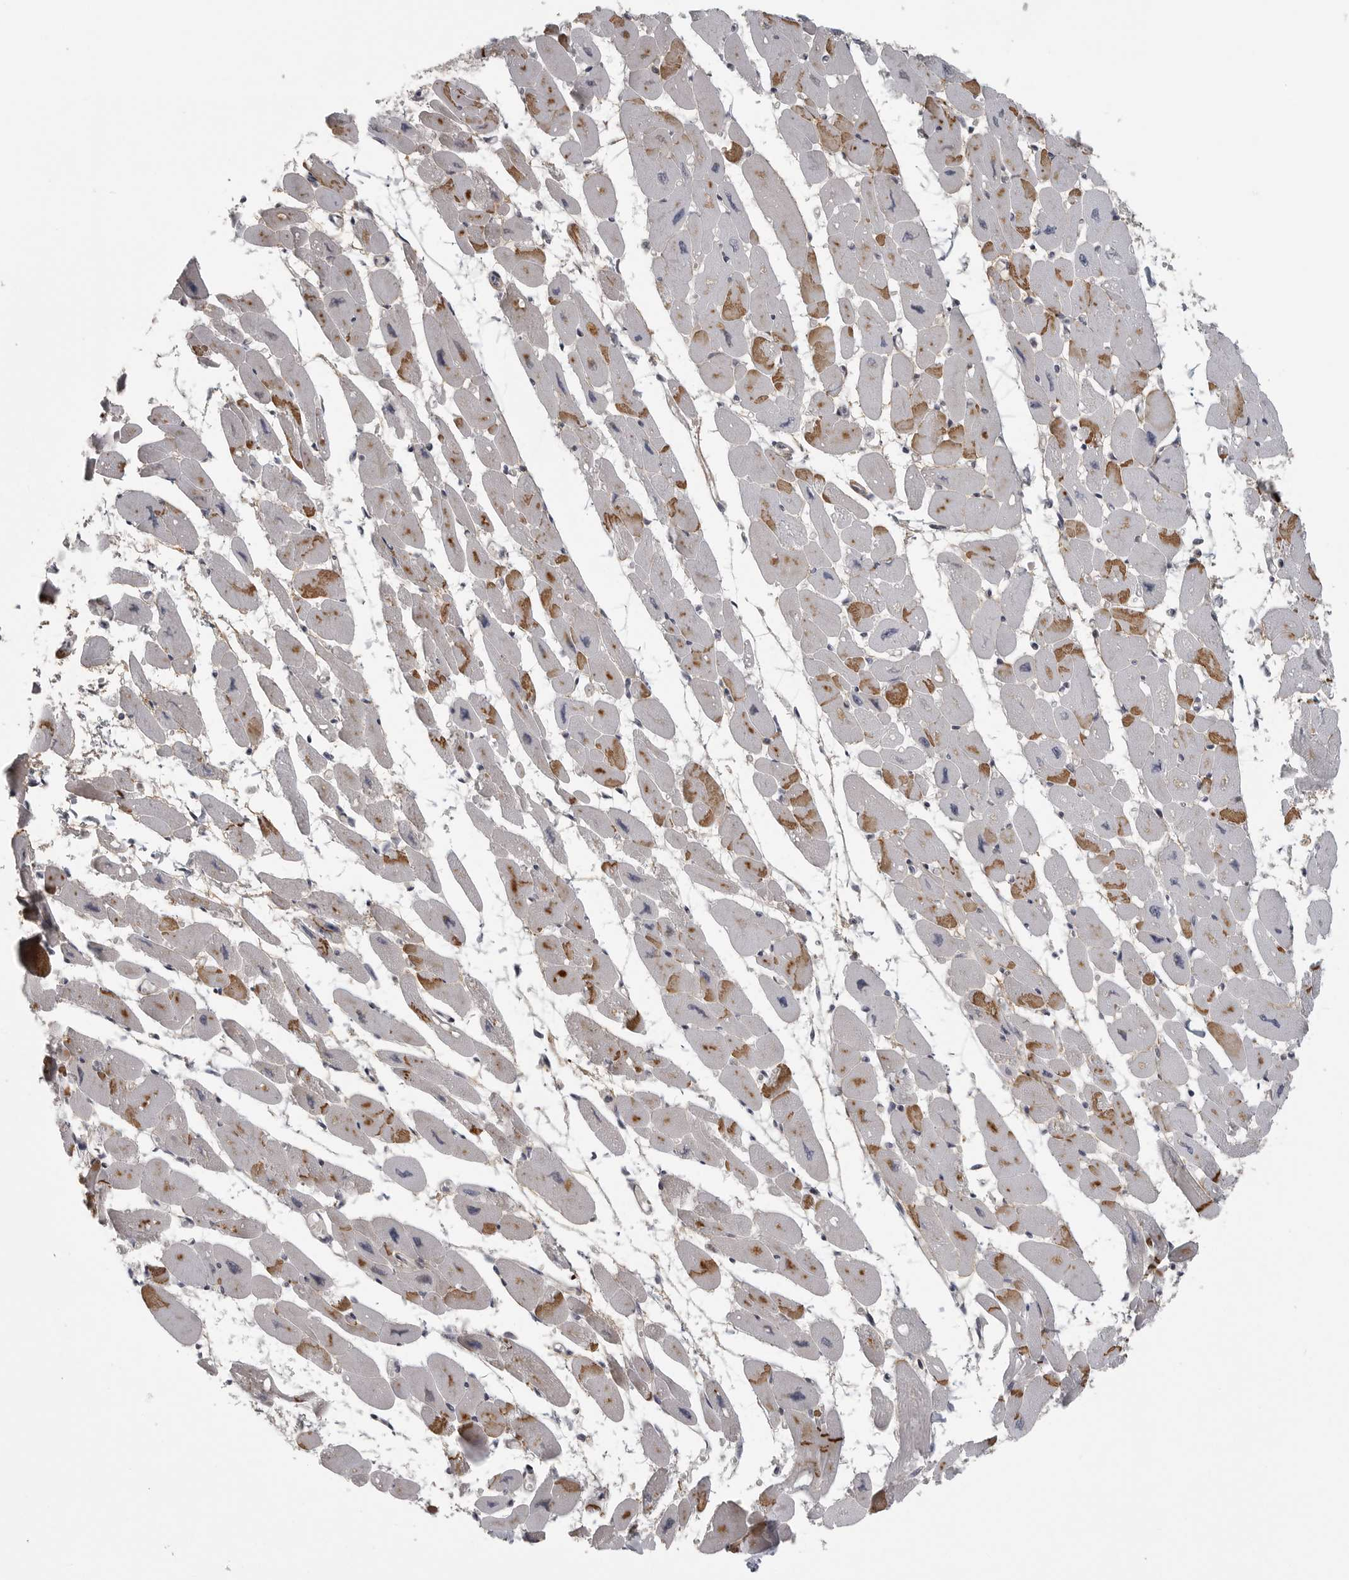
{"staining": {"intensity": "strong", "quantity": "25%-75%", "location": "cytoplasmic/membranous"}, "tissue": "heart muscle", "cell_type": "Cardiomyocytes", "image_type": "normal", "snomed": [{"axis": "morphology", "description": "Normal tissue, NOS"}, {"axis": "topography", "description": "Heart"}], "caption": "Immunohistochemistry (DAB) staining of benign human heart muscle exhibits strong cytoplasmic/membranous protein expression in approximately 25%-75% of cardiomyocytes.", "gene": "UROD", "patient": {"sex": "female", "age": 54}}